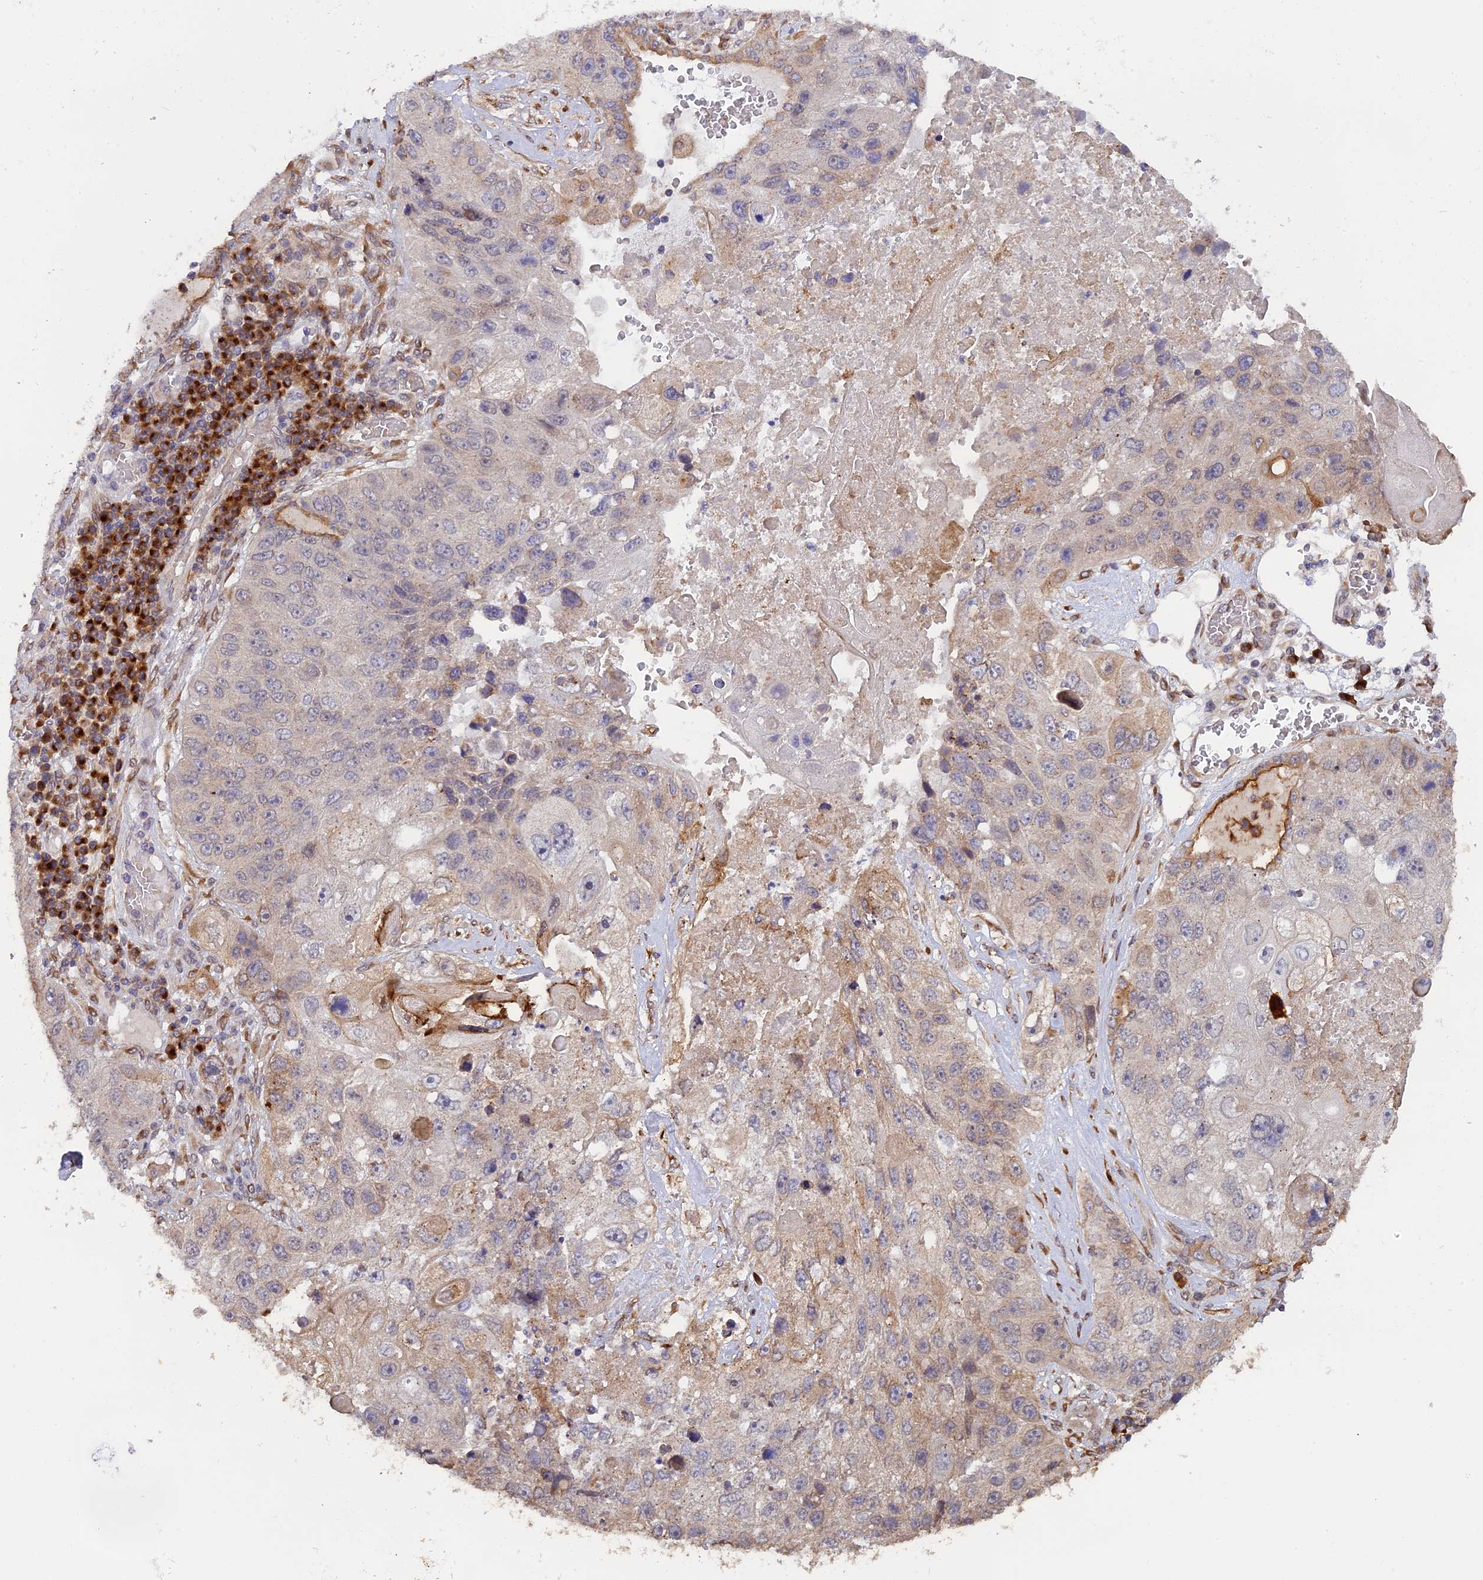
{"staining": {"intensity": "weak", "quantity": "<25%", "location": "cytoplasmic/membranous"}, "tissue": "lung cancer", "cell_type": "Tumor cells", "image_type": "cancer", "snomed": [{"axis": "morphology", "description": "Squamous cell carcinoma, NOS"}, {"axis": "topography", "description": "Lung"}], "caption": "High power microscopy histopathology image of an immunohistochemistry (IHC) micrograph of lung cancer (squamous cell carcinoma), revealing no significant expression in tumor cells. (DAB immunohistochemistry (IHC) with hematoxylin counter stain).", "gene": "SNX17", "patient": {"sex": "male", "age": 61}}